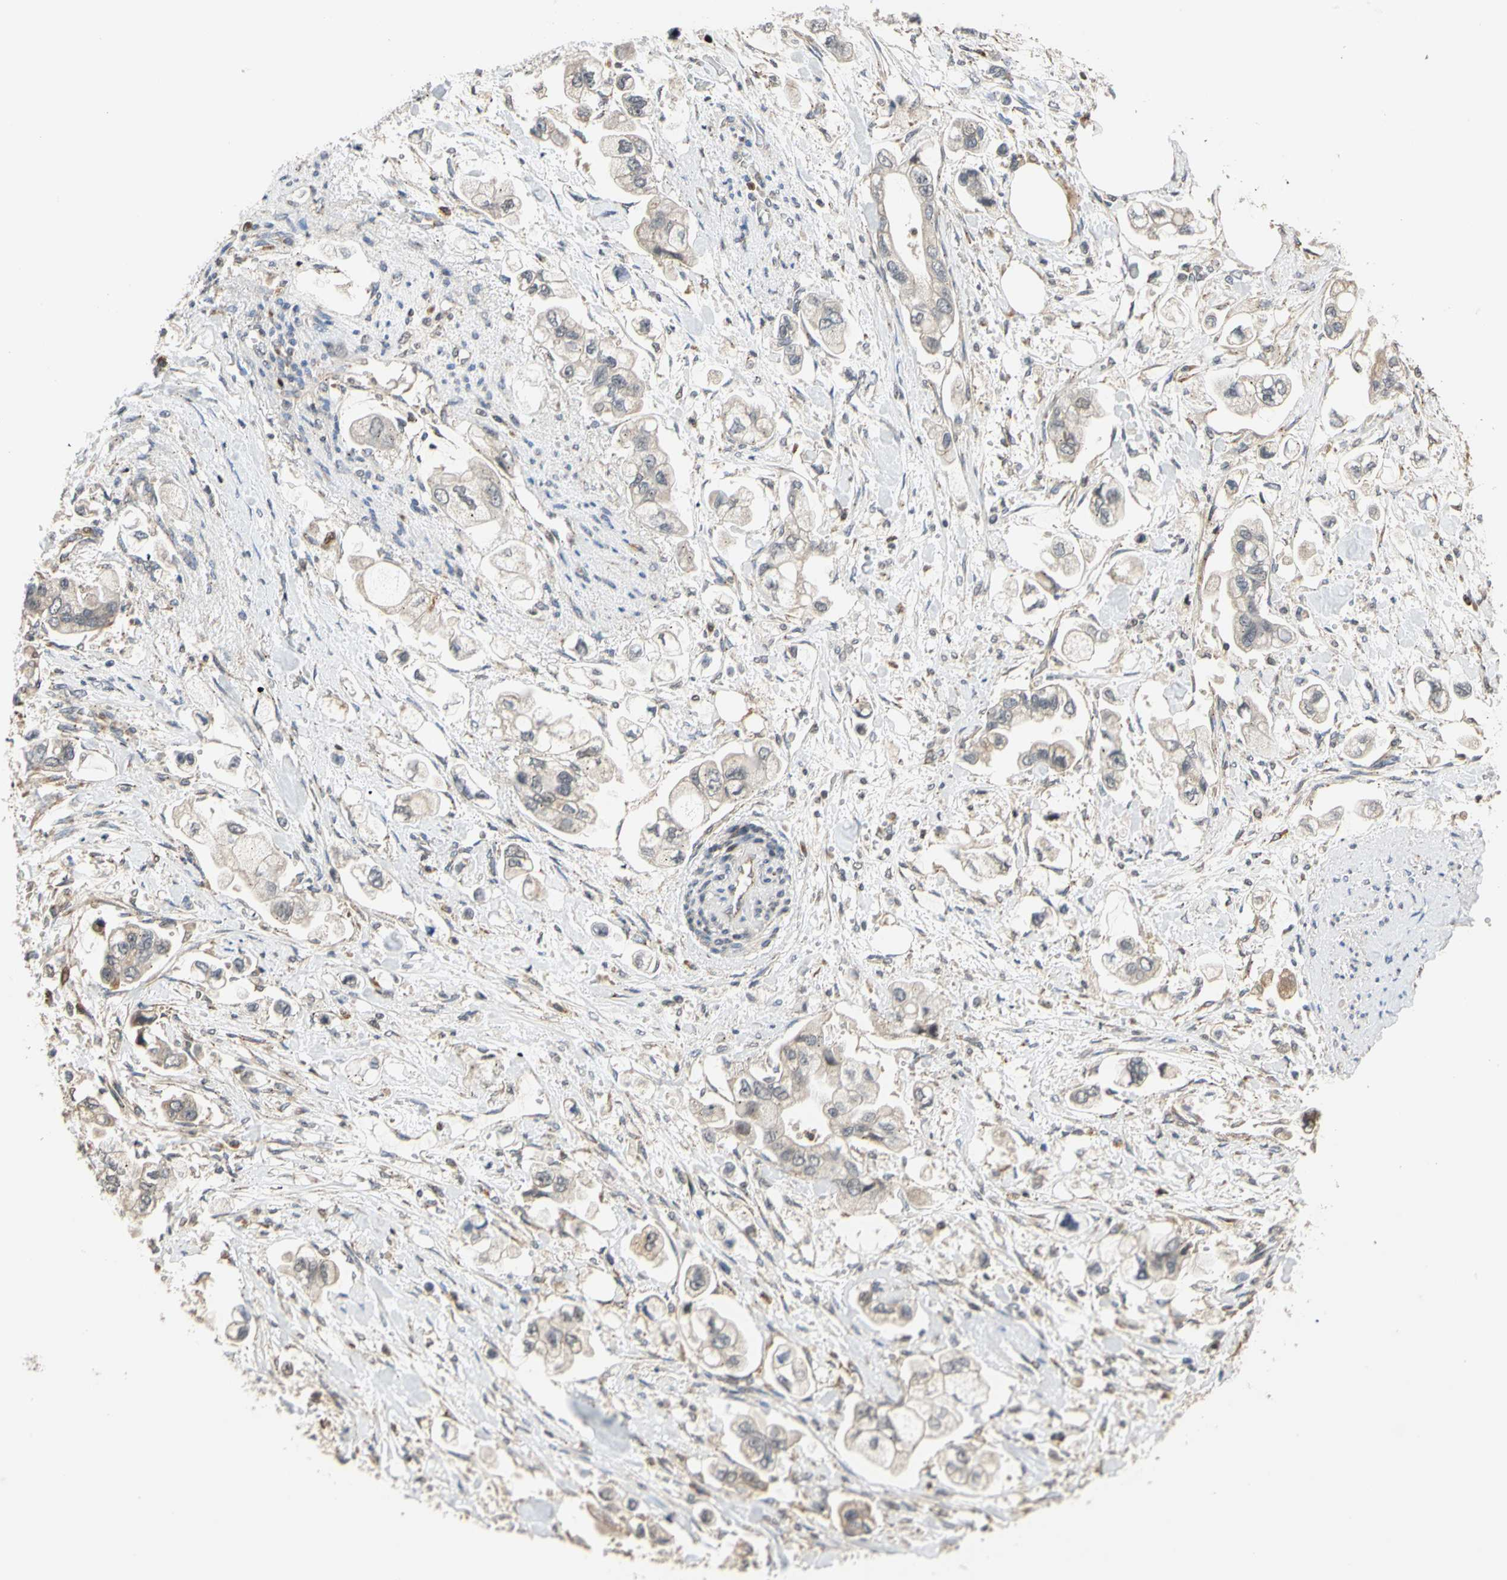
{"staining": {"intensity": "weak", "quantity": "<25%", "location": "cytoplasmic/membranous"}, "tissue": "stomach cancer", "cell_type": "Tumor cells", "image_type": "cancer", "snomed": [{"axis": "morphology", "description": "Adenocarcinoma, NOS"}, {"axis": "topography", "description": "Stomach"}], "caption": "DAB (3,3'-diaminobenzidine) immunohistochemical staining of human stomach cancer (adenocarcinoma) demonstrates no significant expression in tumor cells.", "gene": "IP6K2", "patient": {"sex": "male", "age": 62}}